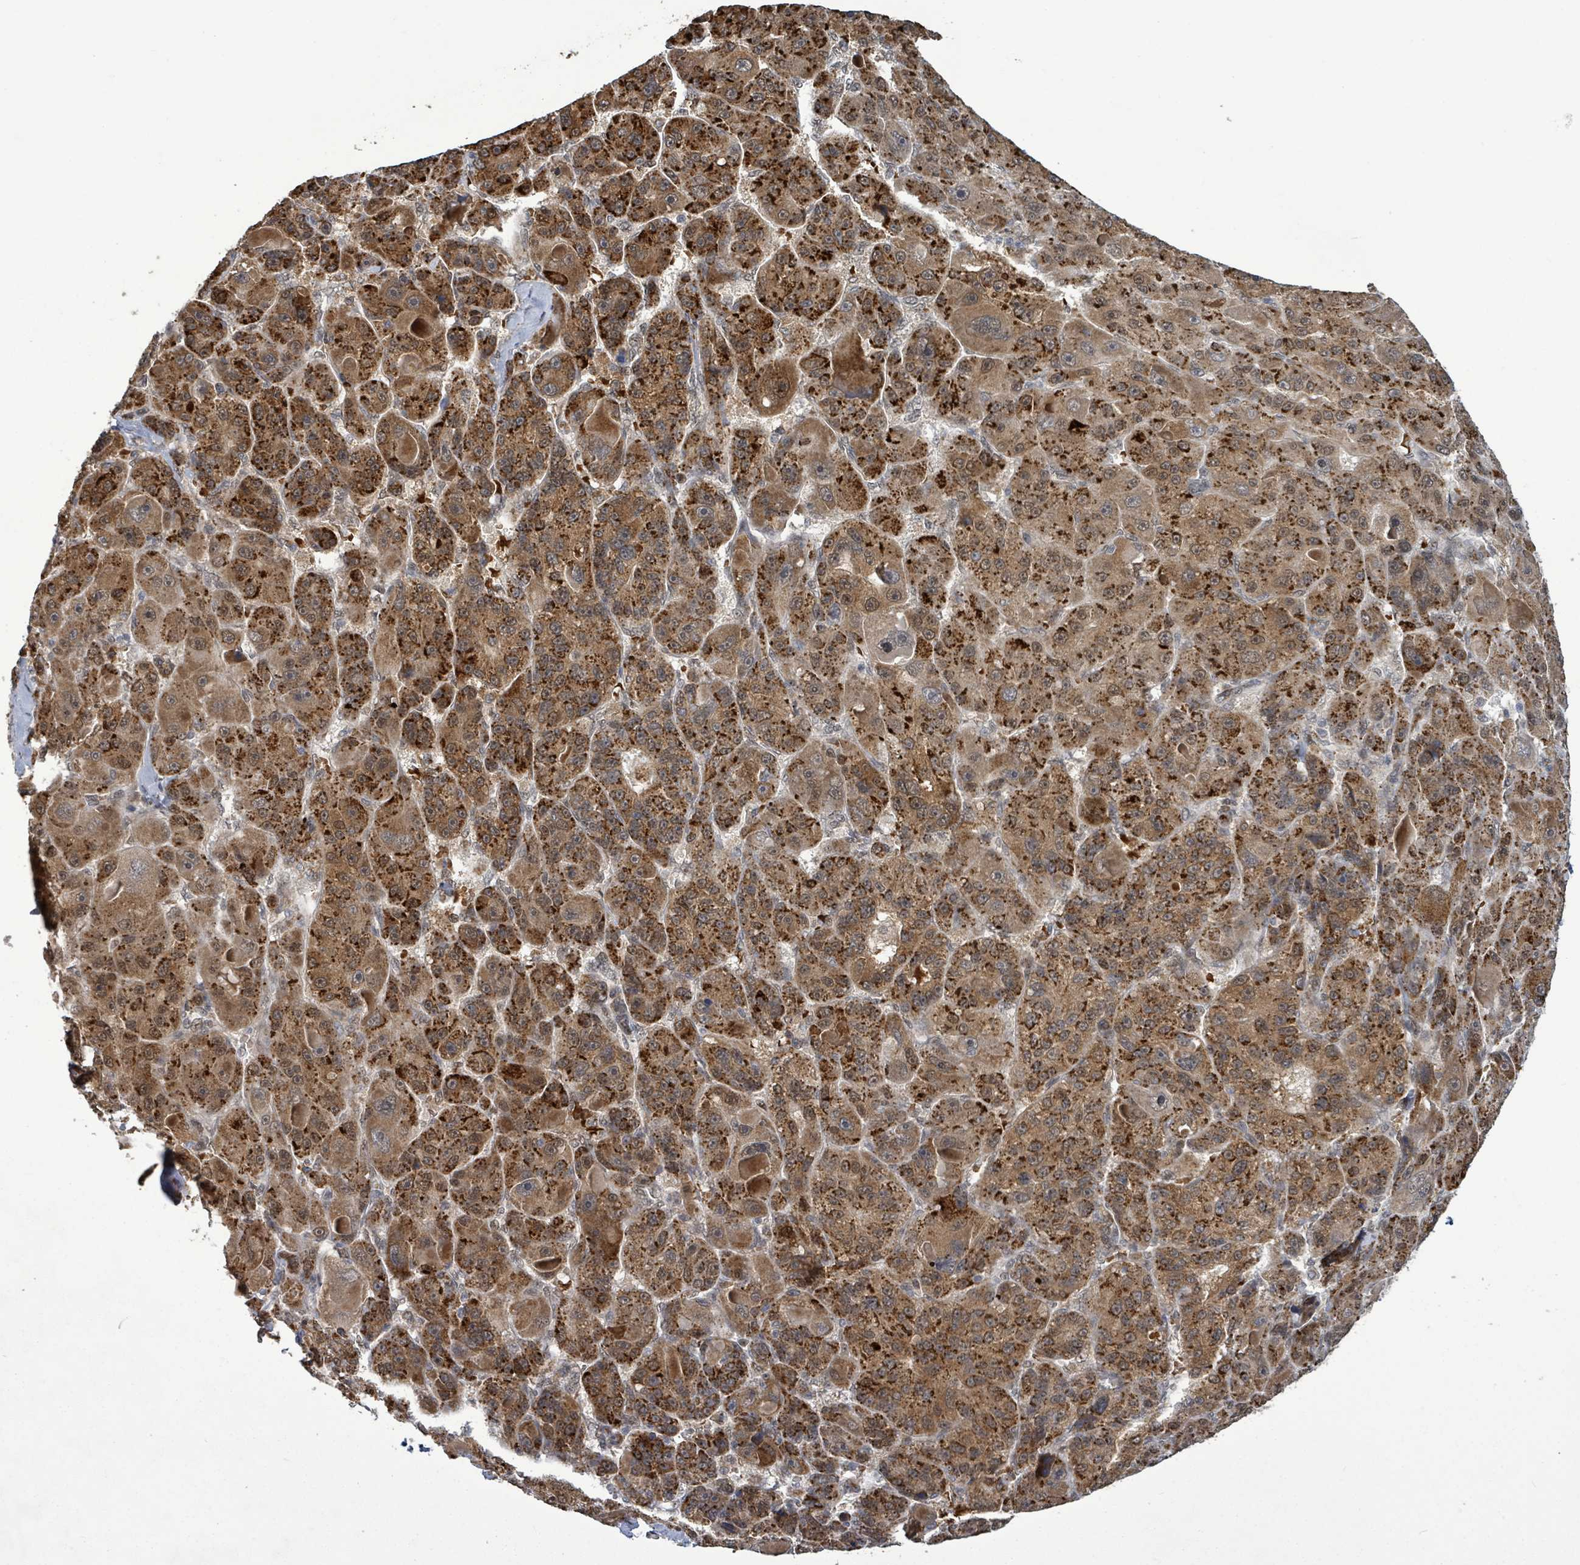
{"staining": {"intensity": "strong", "quantity": ">75%", "location": "cytoplasmic/membranous"}, "tissue": "liver cancer", "cell_type": "Tumor cells", "image_type": "cancer", "snomed": [{"axis": "morphology", "description": "Carcinoma, Hepatocellular, NOS"}, {"axis": "topography", "description": "Liver"}], "caption": "Immunohistochemical staining of hepatocellular carcinoma (liver) shows high levels of strong cytoplasmic/membranous protein positivity in about >75% of tumor cells.", "gene": "PATZ1", "patient": {"sex": "male", "age": 76}}